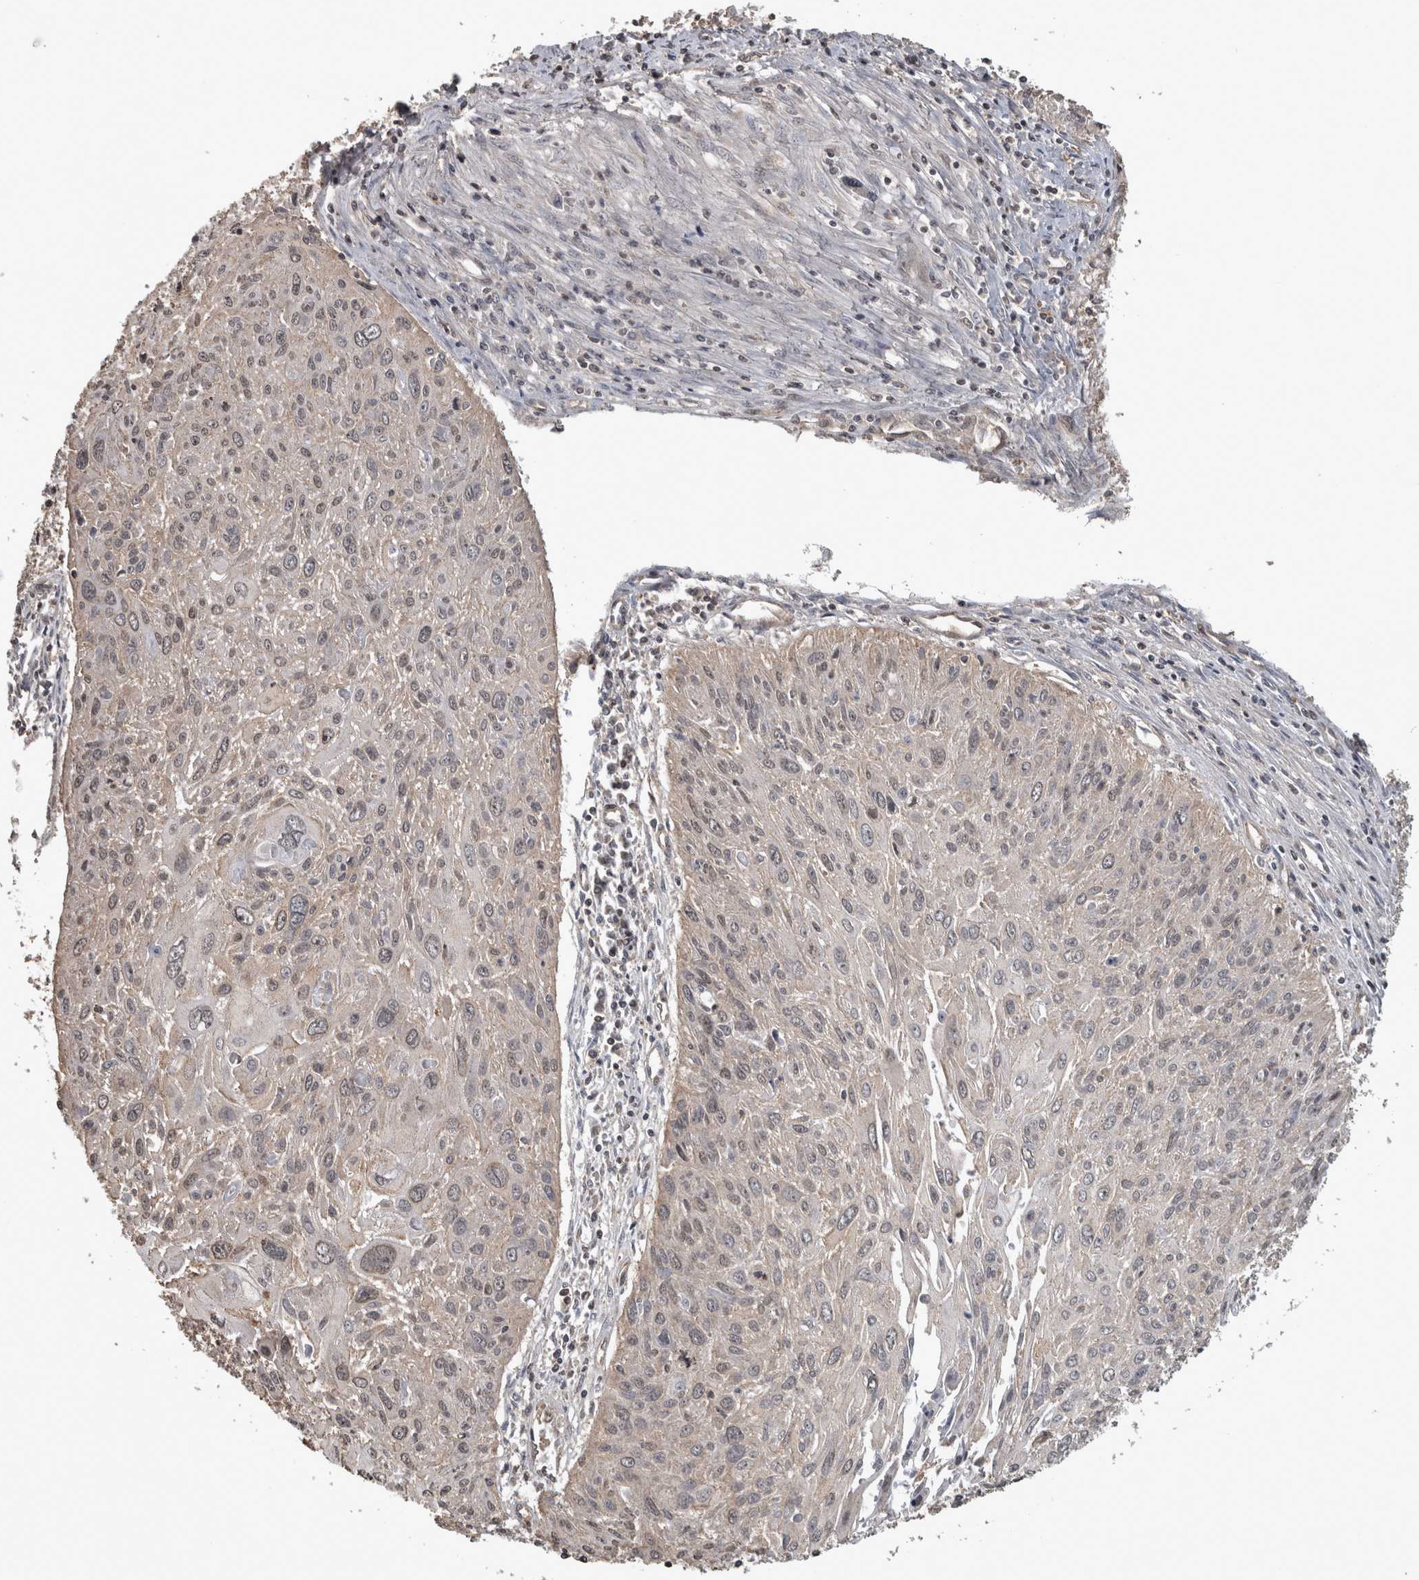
{"staining": {"intensity": "negative", "quantity": "none", "location": "none"}, "tissue": "cervical cancer", "cell_type": "Tumor cells", "image_type": "cancer", "snomed": [{"axis": "morphology", "description": "Squamous cell carcinoma, NOS"}, {"axis": "topography", "description": "Cervix"}], "caption": "This is a photomicrograph of IHC staining of squamous cell carcinoma (cervical), which shows no positivity in tumor cells. (DAB (3,3'-diaminobenzidine) immunohistochemistry visualized using brightfield microscopy, high magnification).", "gene": "ATXN2", "patient": {"sex": "female", "age": 51}}